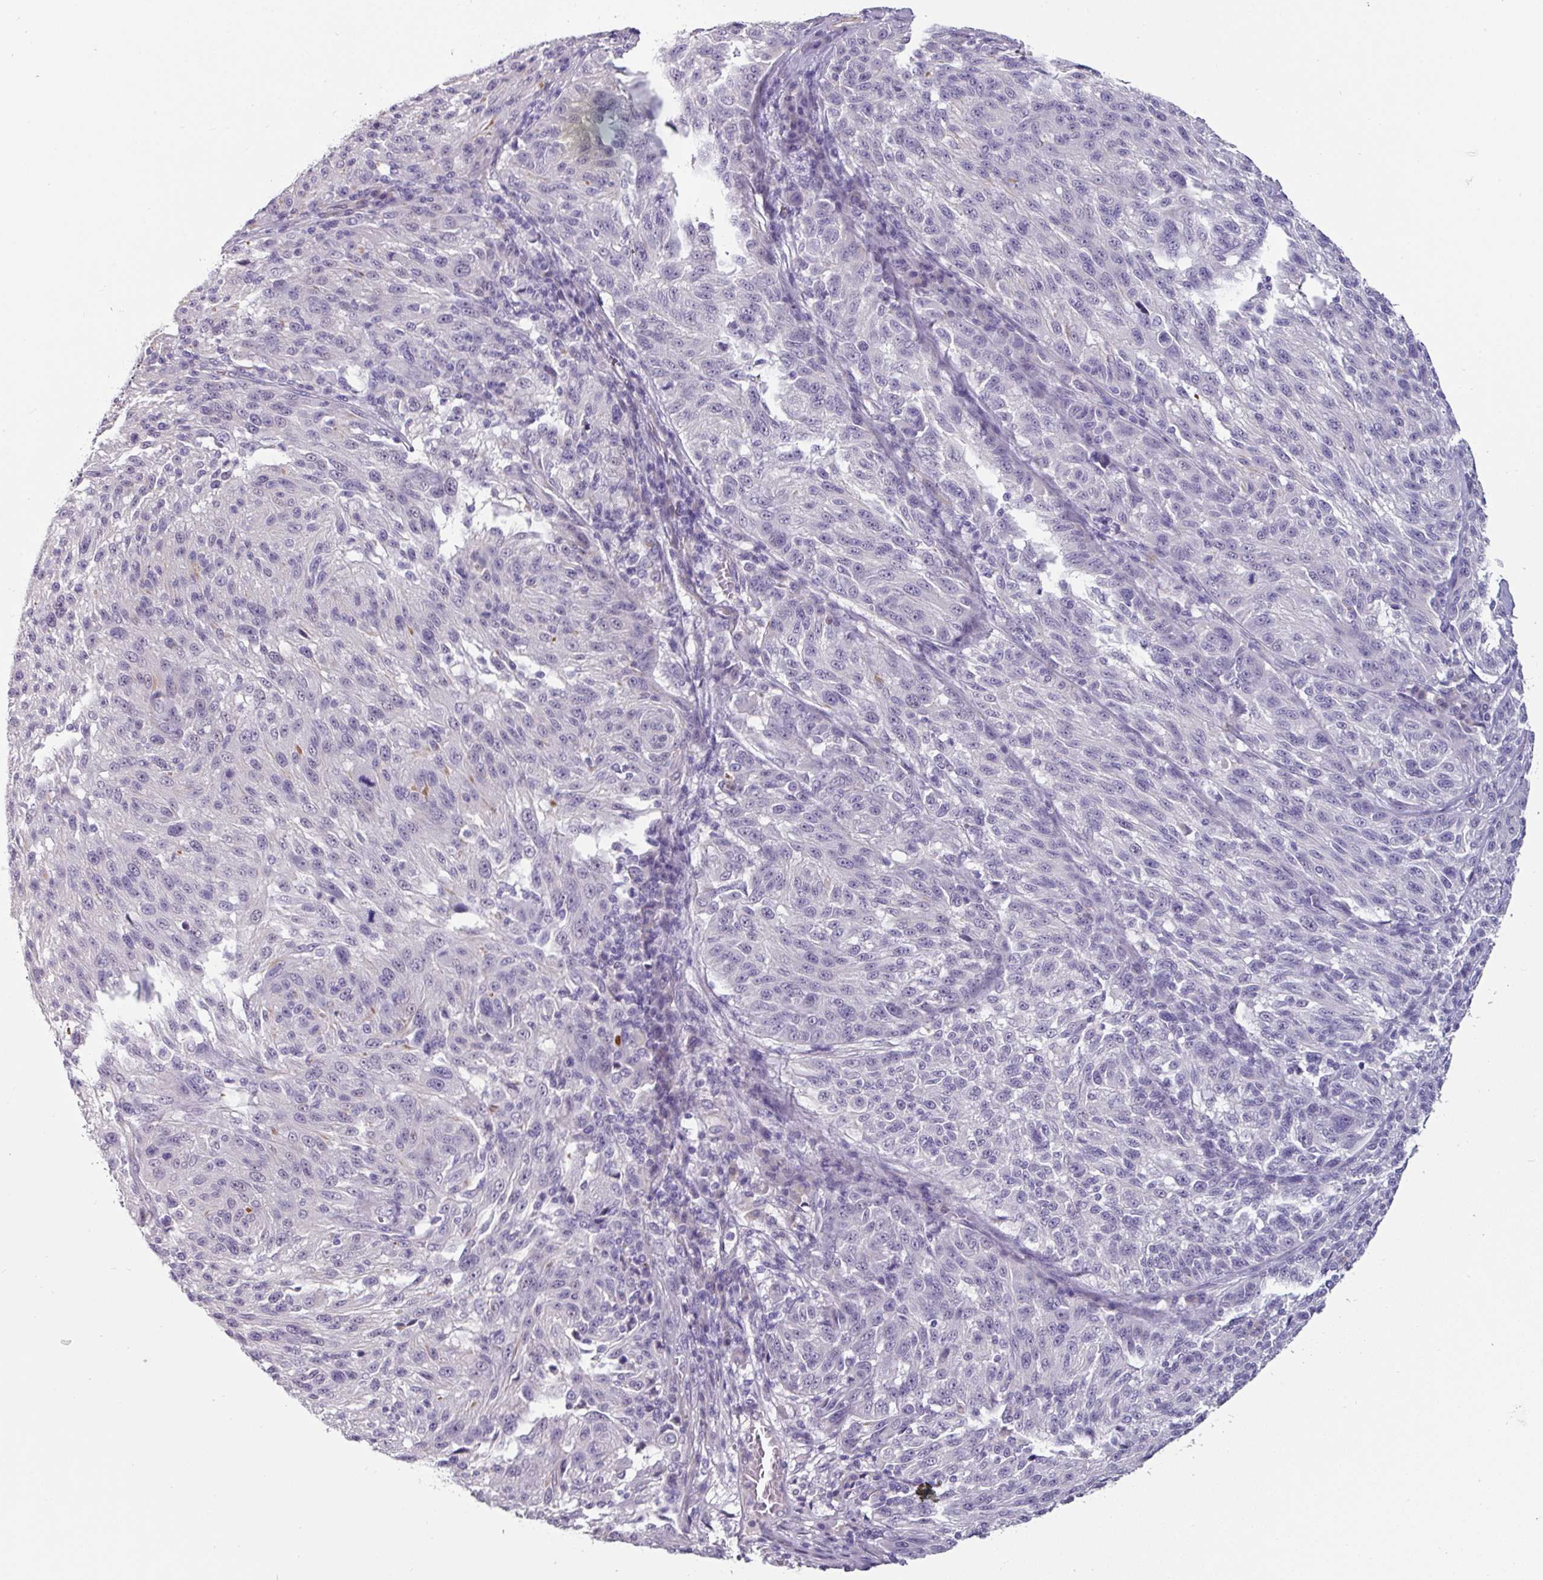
{"staining": {"intensity": "negative", "quantity": "none", "location": "none"}, "tissue": "melanoma", "cell_type": "Tumor cells", "image_type": "cancer", "snomed": [{"axis": "morphology", "description": "Malignant melanoma, NOS"}, {"axis": "topography", "description": "Skin"}], "caption": "Immunohistochemical staining of melanoma exhibits no significant expression in tumor cells.", "gene": "EYA3", "patient": {"sex": "male", "age": 53}}